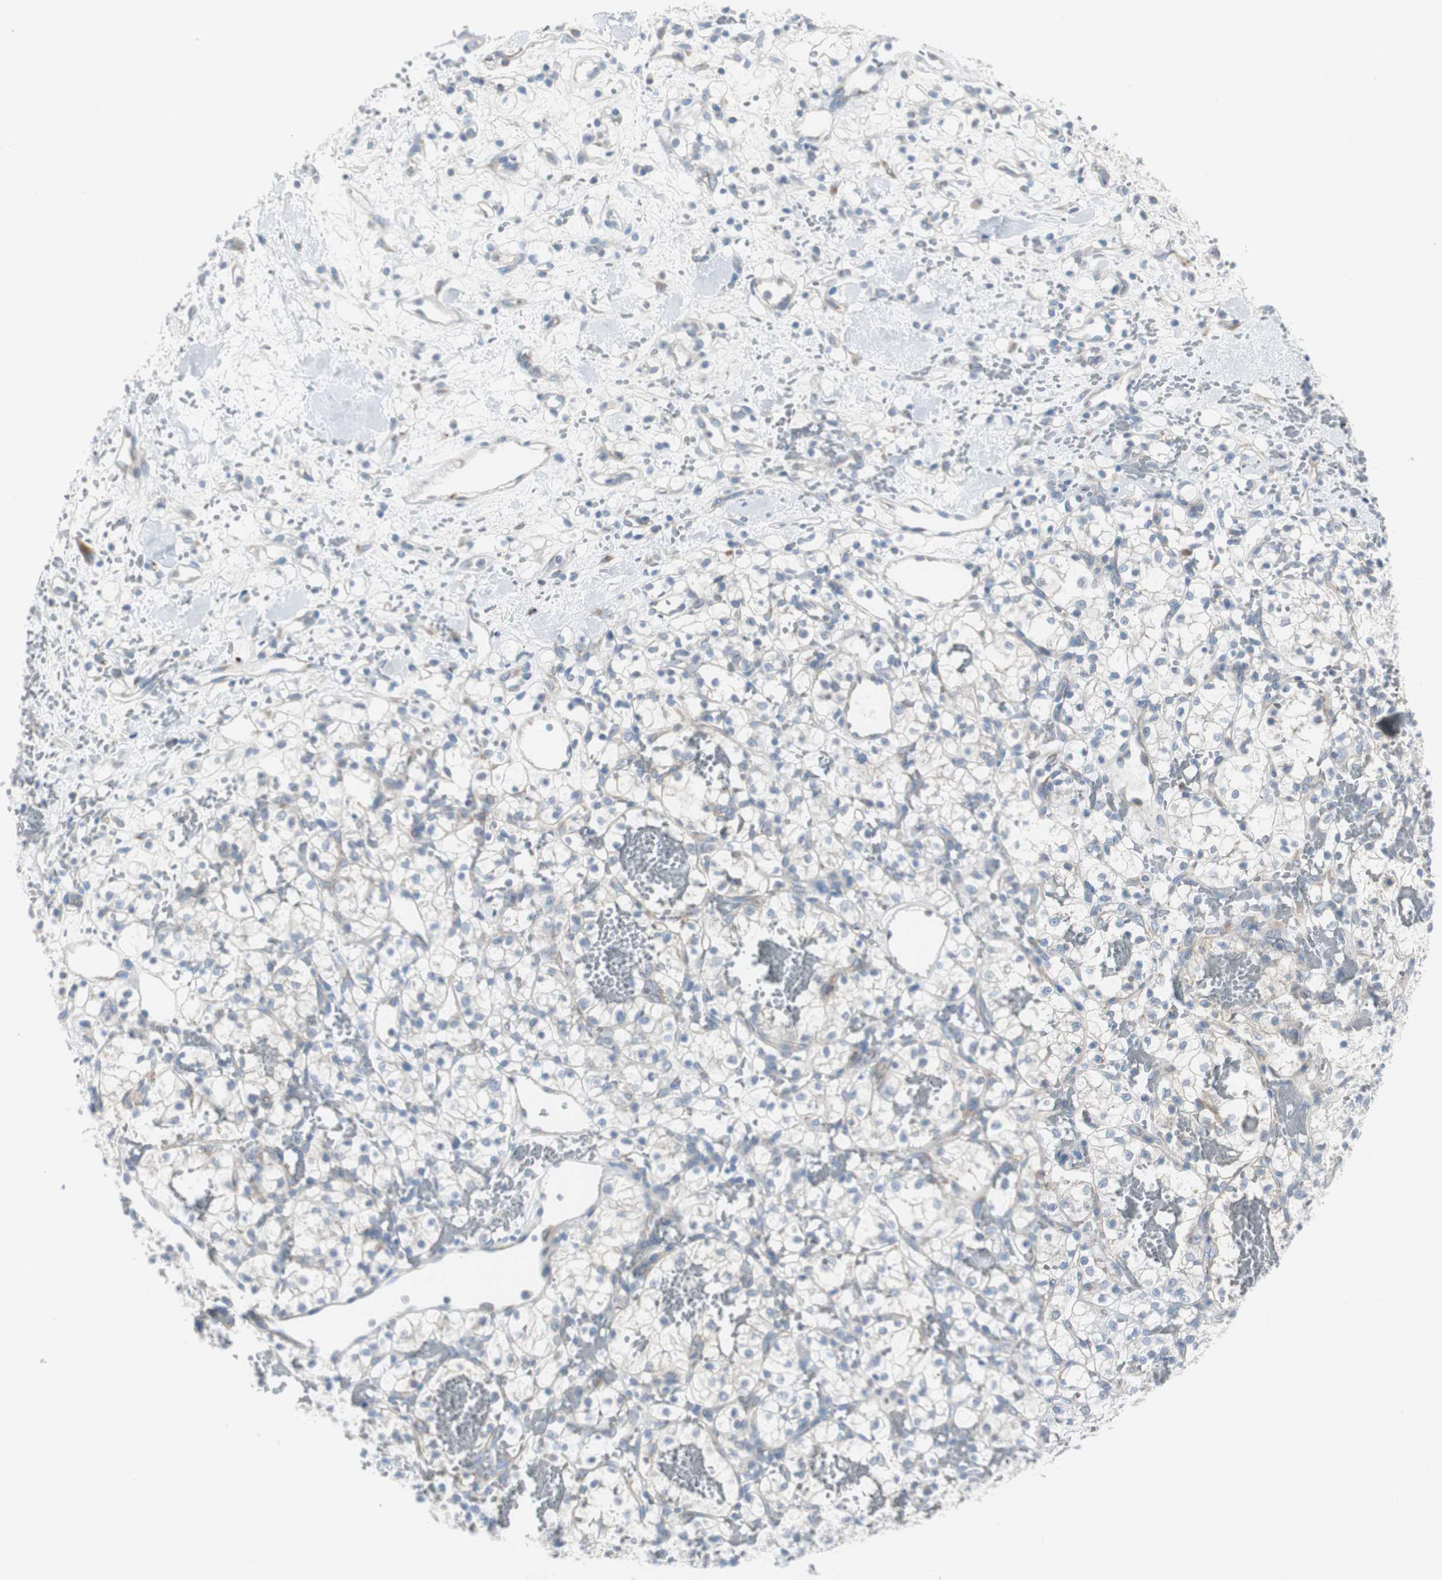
{"staining": {"intensity": "negative", "quantity": "none", "location": "none"}, "tissue": "renal cancer", "cell_type": "Tumor cells", "image_type": "cancer", "snomed": [{"axis": "morphology", "description": "Adenocarcinoma, NOS"}, {"axis": "topography", "description": "Kidney"}], "caption": "Histopathology image shows no significant protein staining in tumor cells of renal cancer. (Brightfield microscopy of DAB immunohistochemistry (IHC) at high magnification).", "gene": "RPS12", "patient": {"sex": "female", "age": 60}}